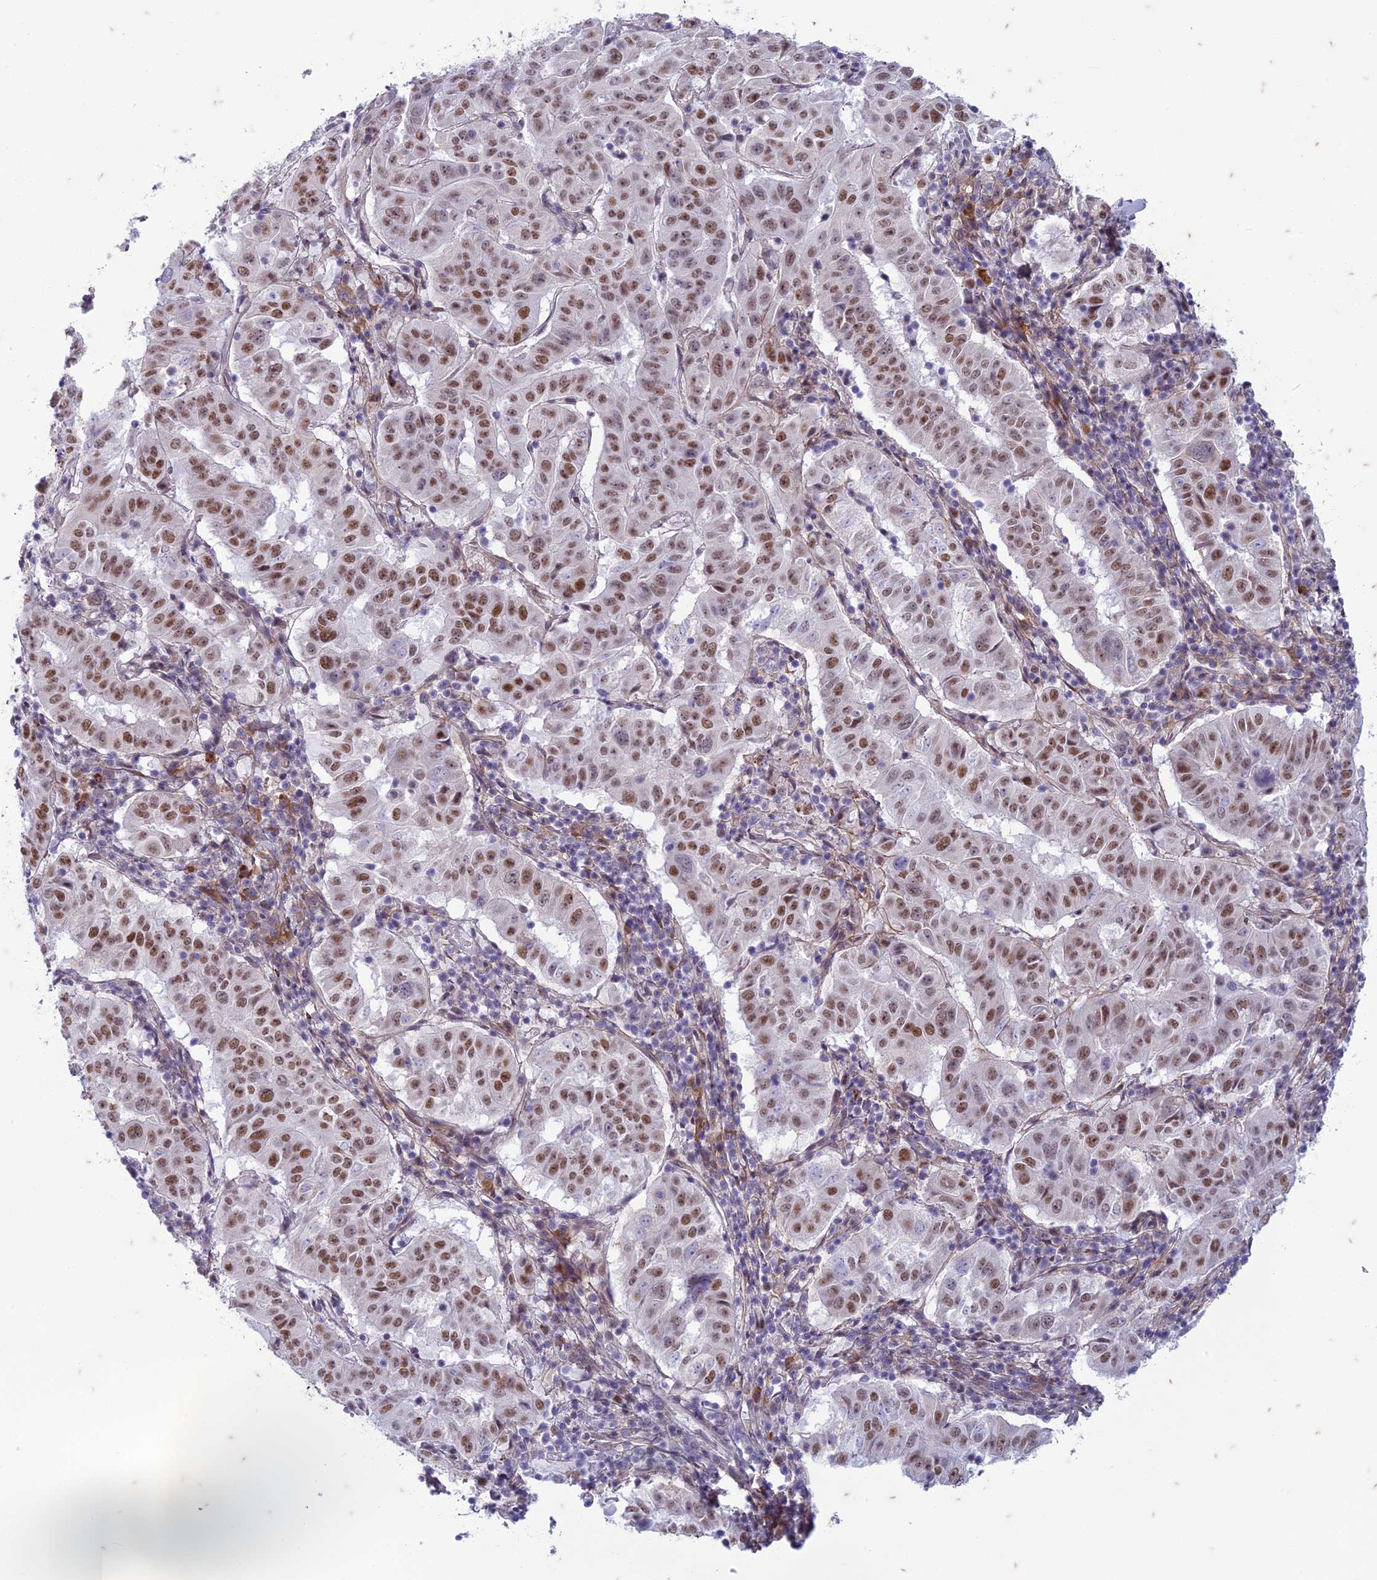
{"staining": {"intensity": "moderate", "quantity": ">75%", "location": "nuclear"}, "tissue": "pancreatic cancer", "cell_type": "Tumor cells", "image_type": "cancer", "snomed": [{"axis": "morphology", "description": "Adenocarcinoma, NOS"}, {"axis": "topography", "description": "Pancreas"}], "caption": "The photomicrograph shows a brown stain indicating the presence of a protein in the nuclear of tumor cells in pancreatic cancer.", "gene": "PABPN1L", "patient": {"sex": "male", "age": 63}}